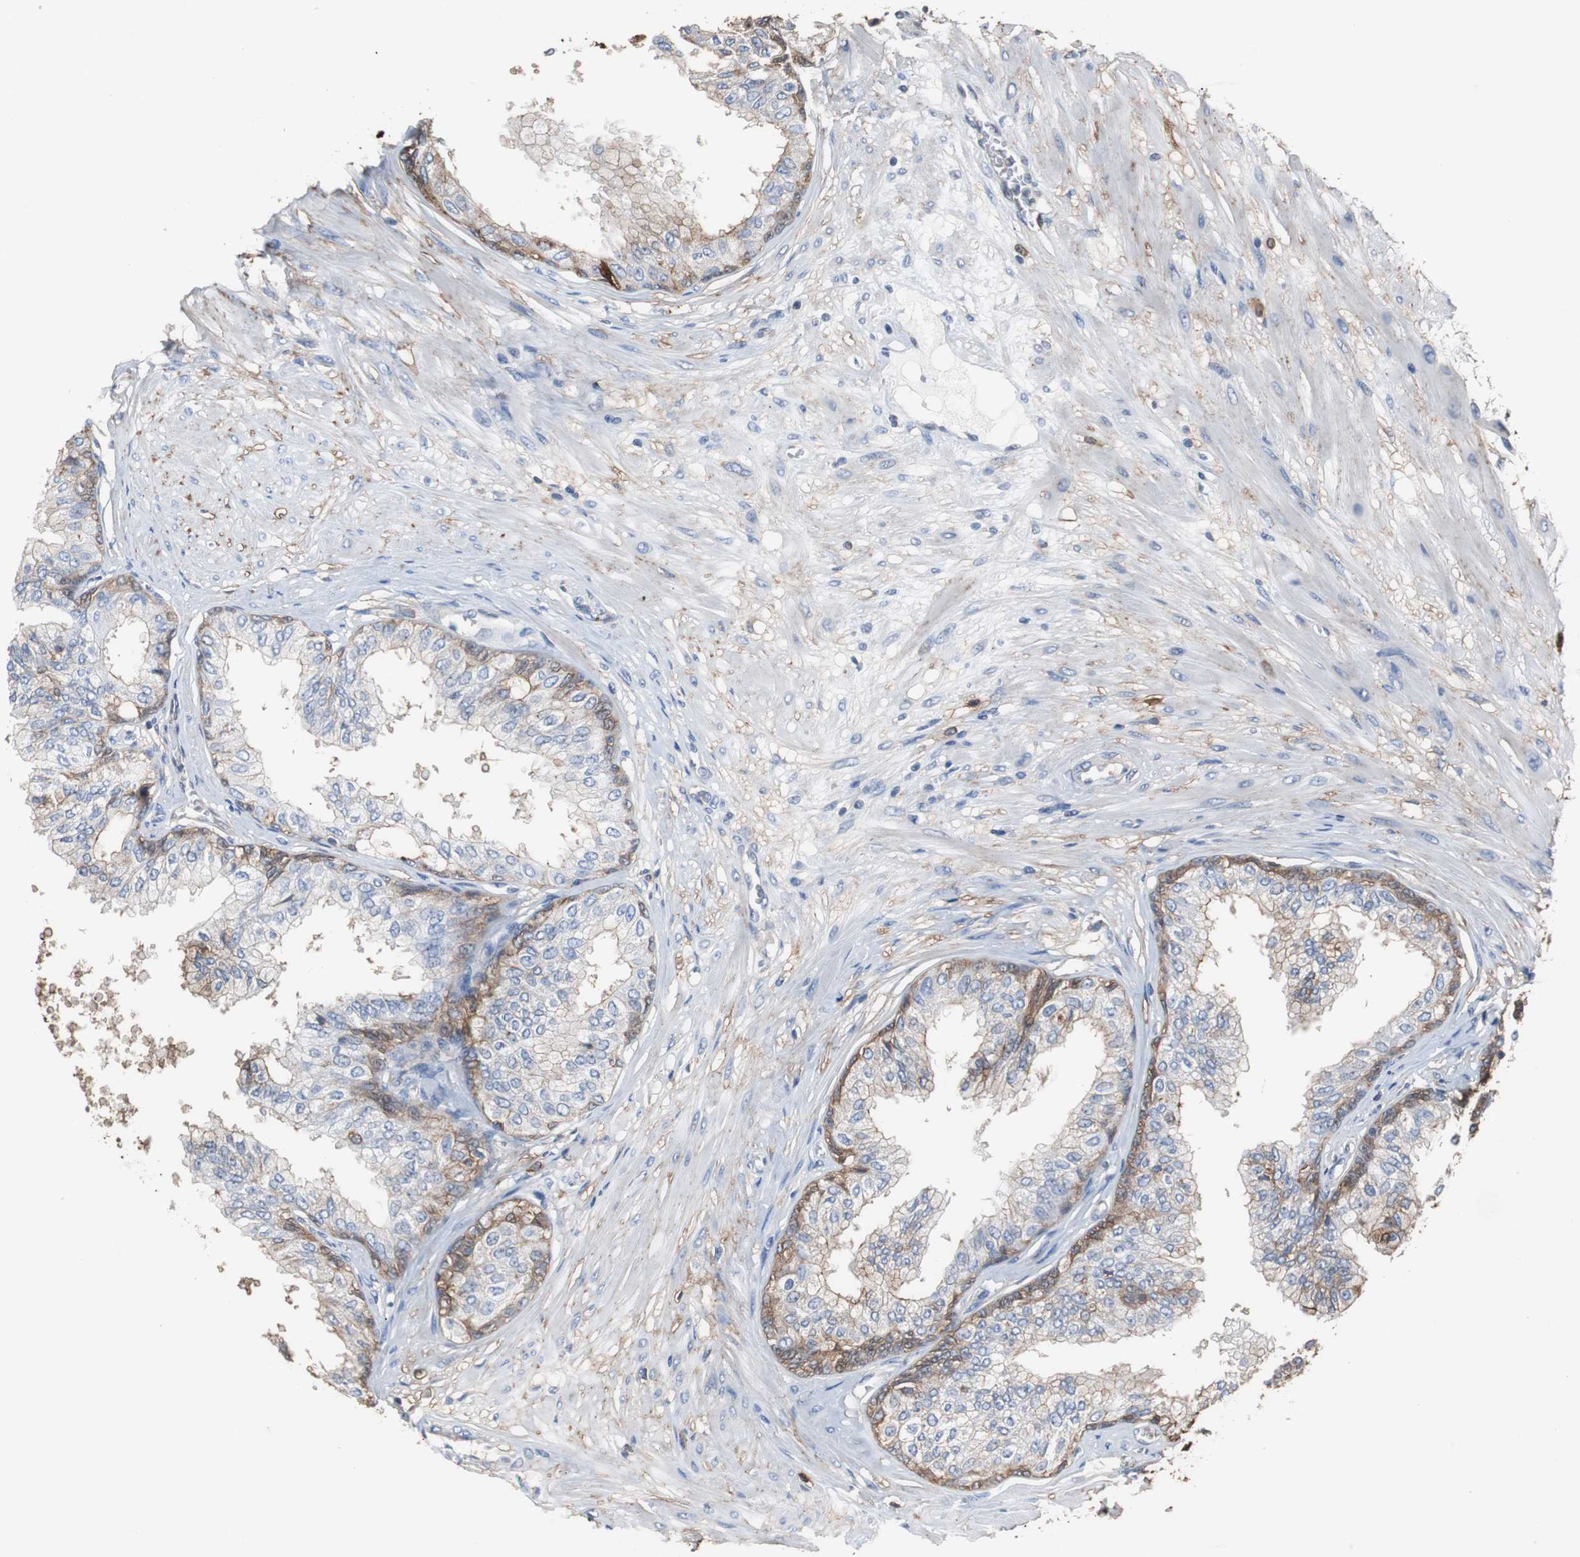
{"staining": {"intensity": "moderate", "quantity": ">75%", "location": "cytoplasmic/membranous,nuclear"}, "tissue": "prostate", "cell_type": "Glandular cells", "image_type": "normal", "snomed": [{"axis": "morphology", "description": "Normal tissue, NOS"}, {"axis": "topography", "description": "Prostate"}, {"axis": "topography", "description": "Seminal veicle"}], "caption": "The micrograph displays immunohistochemical staining of unremarkable prostate. There is moderate cytoplasmic/membranous,nuclear staining is identified in about >75% of glandular cells. (brown staining indicates protein expression, while blue staining denotes nuclei).", "gene": "ANXA4", "patient": {"sex": "male", "age": 60}}